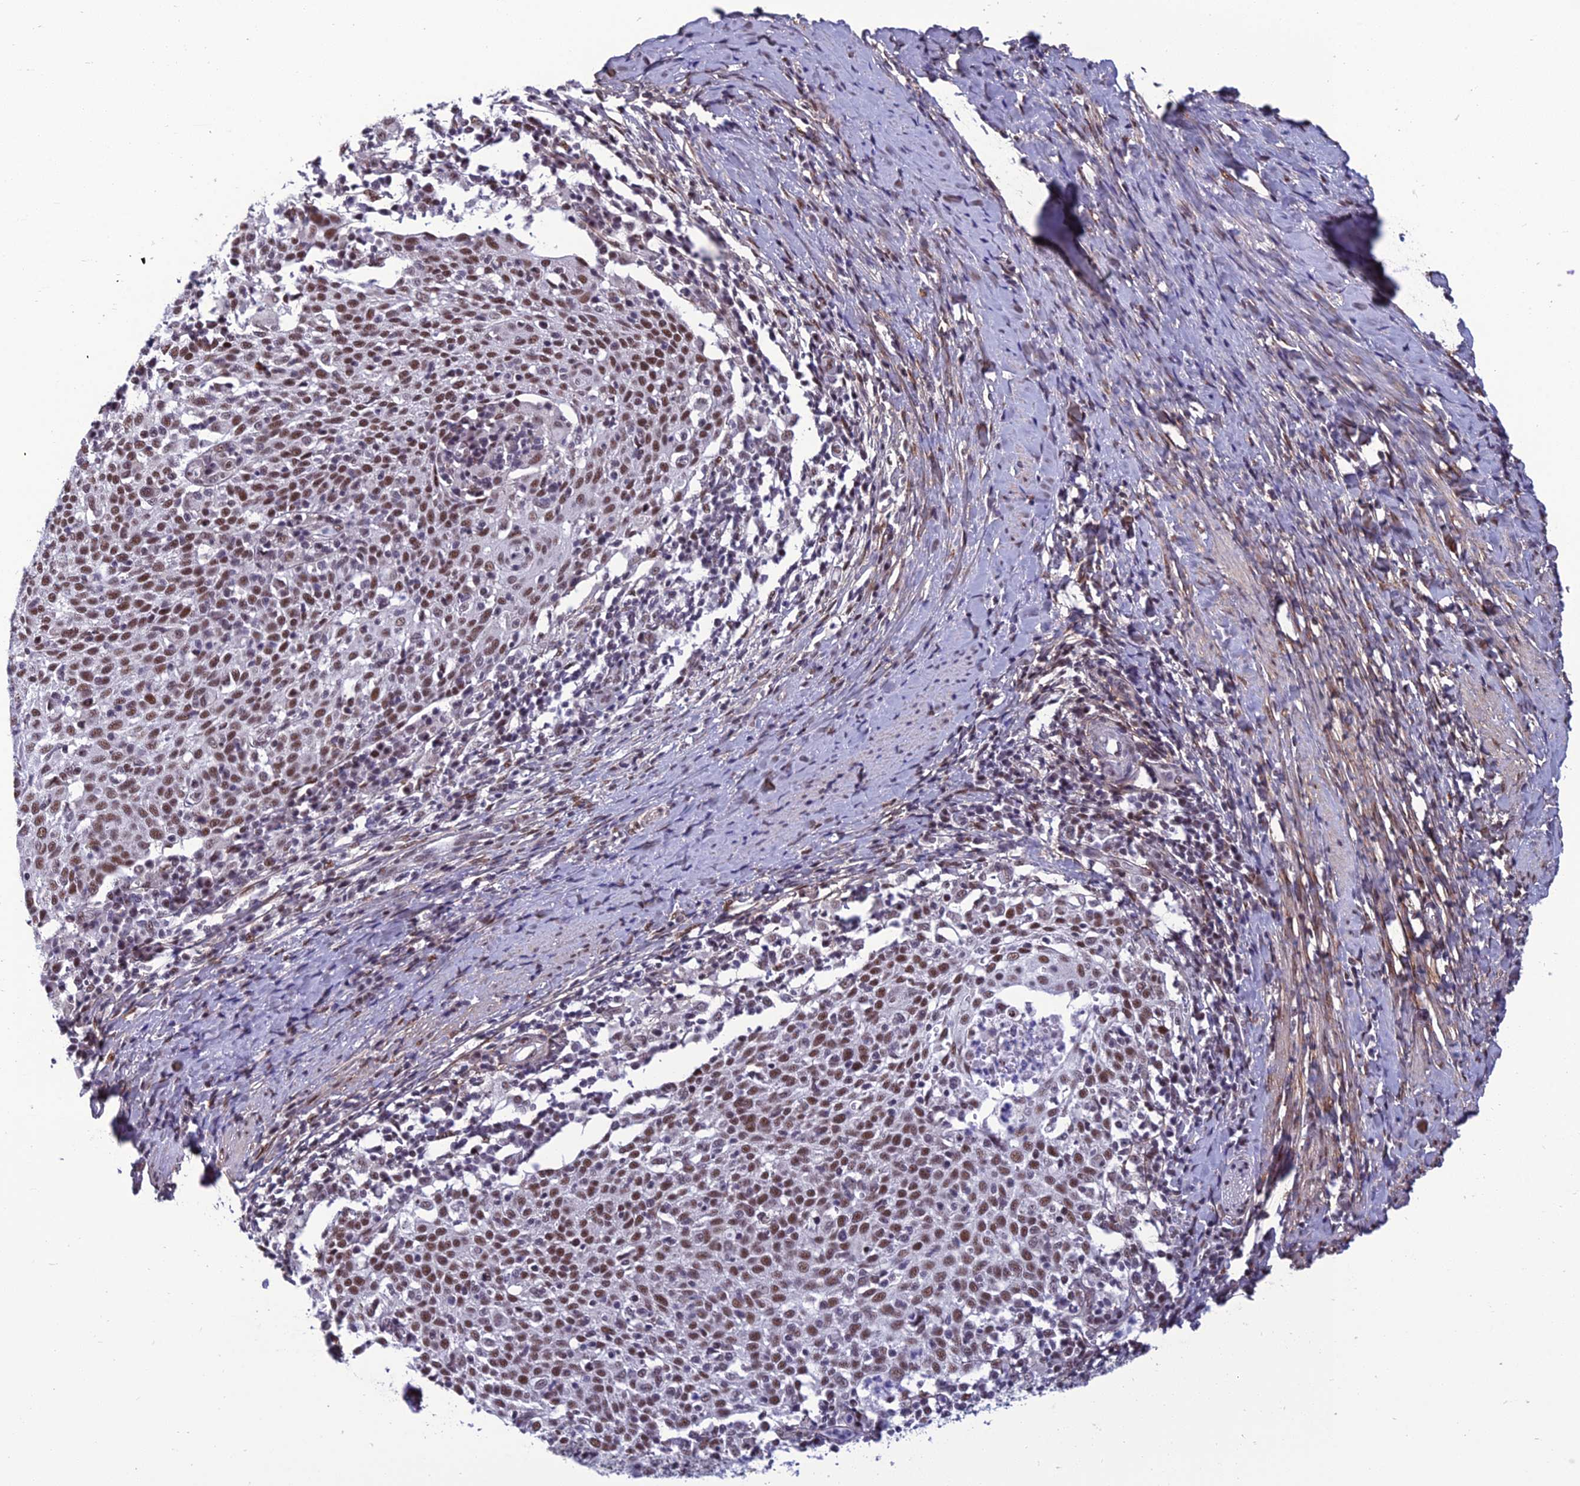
{"staining": {"intensity": "moderate", "quantity": ">75%", "location": "nuclear"}, "tissue": "cervical cancer", "cell_type": "Tumor cells", "image_type": "cancer", "snomed": [{"axis": "morphology", "description": "Squamous cell carcinoma, NOS"}, {"axis": "topography", "description": "Cervix"}], "caption": "Squamous cell carcinoma (cervical) stained with IHC demonstrates moderate nuclear staining in about >75% of tumor cells. (Stains: DAB in brown, nuclei in blue, Microscopy: brightfield microscopy at high magnification).", "gene": "RSRC1", "patient": {"sex": "female", "age": 52}}